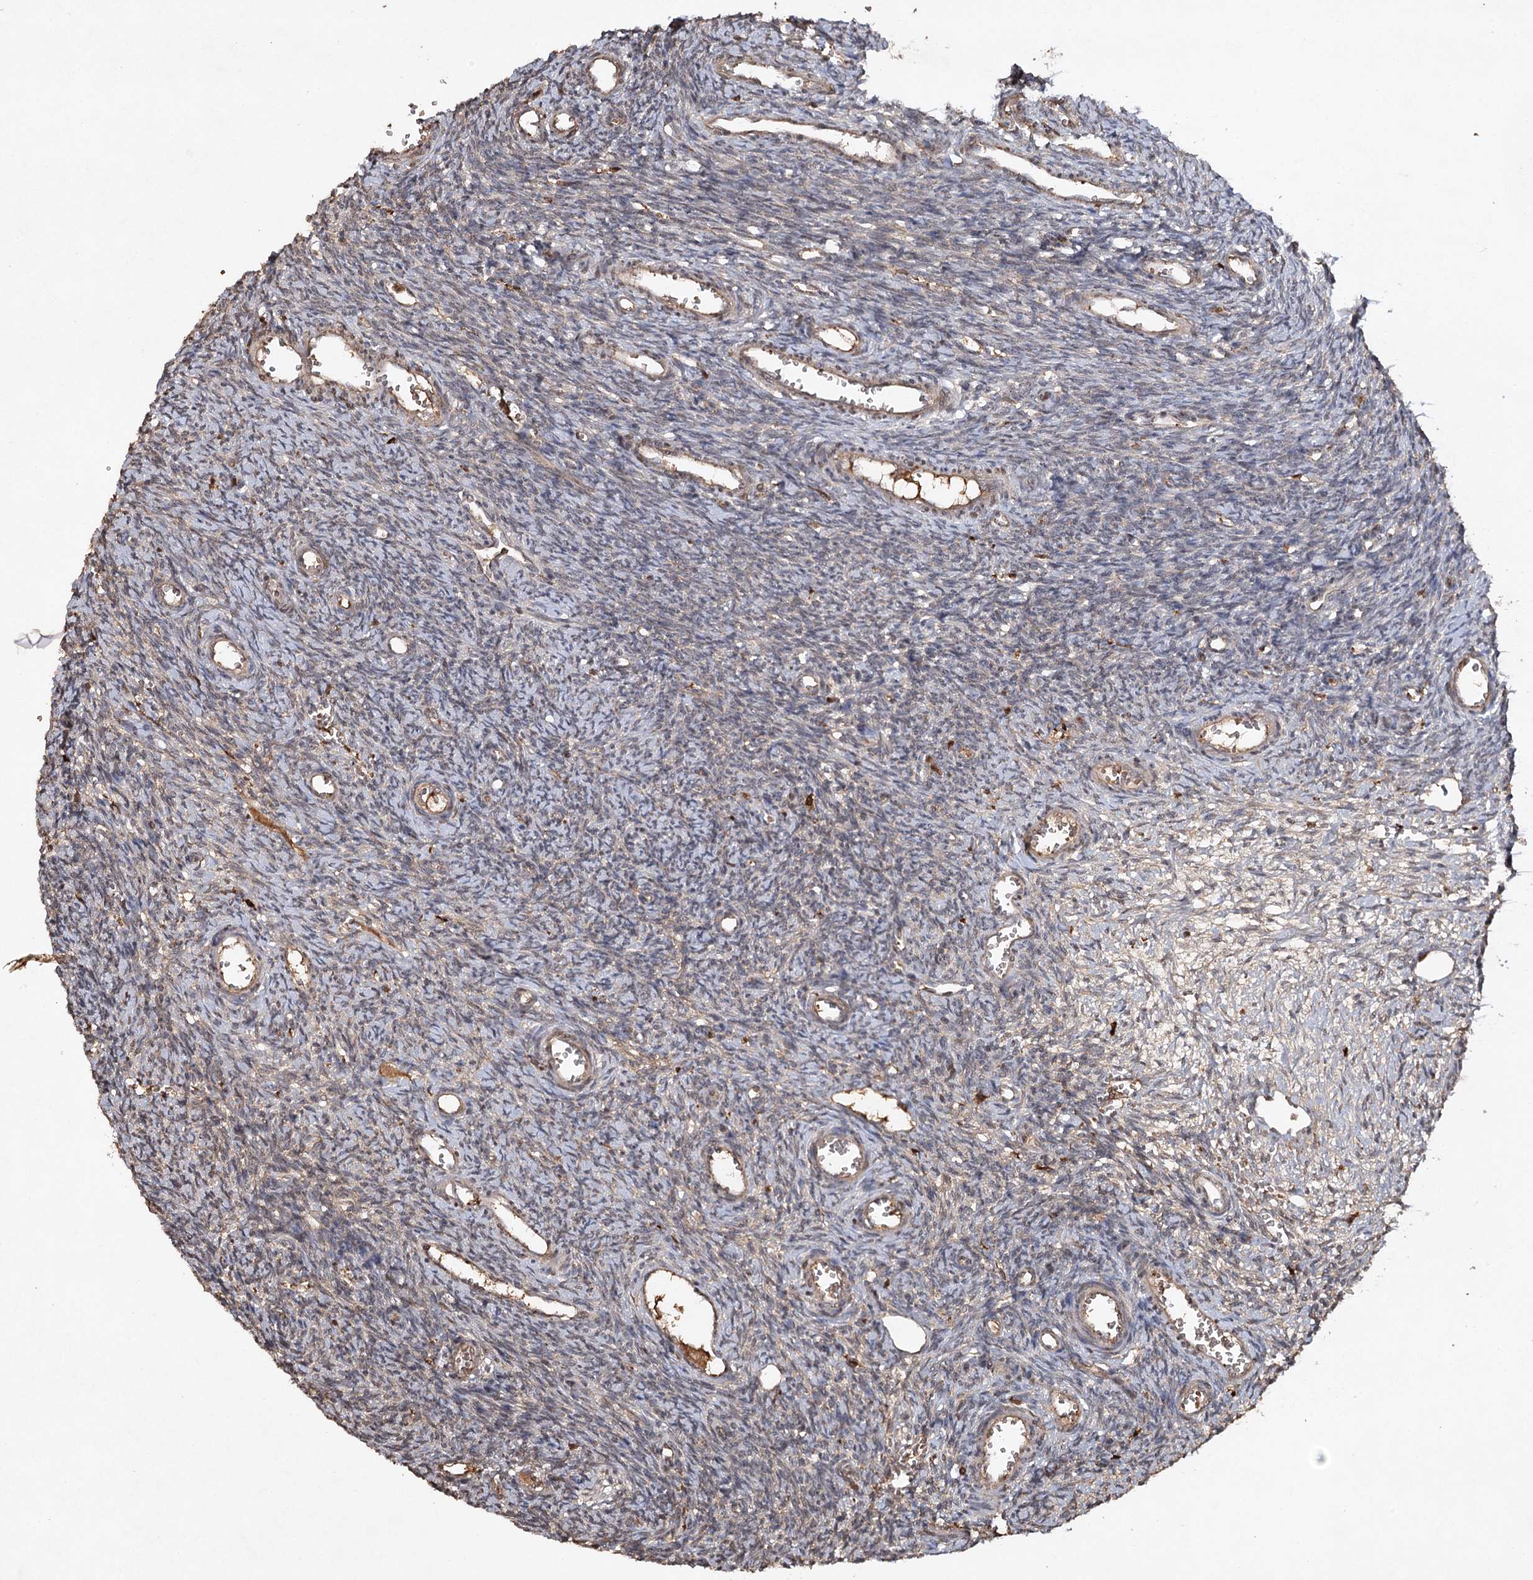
{"staining": {"intensity": "negative", "quantity": "none", "location": "none"}, "tissue": "ovary", "cell_type": "Ovarian stroma cells", "image_type": "normal", "snomed": [{"axis": "morphology", "description": "Normal tissue, NOS"}, {"axis": "topography", "description": "Ovary"}], "caption": "There is no significant positivity in ovarian stroma cells of ovary. (Stains: DAB (3,3'-diaminobenzidine) IHC with hematoxylin counter stain, Microscopy: brightfield microscopy at high magnification).", "gene": "CYP2B6", "patient": {"sex": "female", "age": 39}}